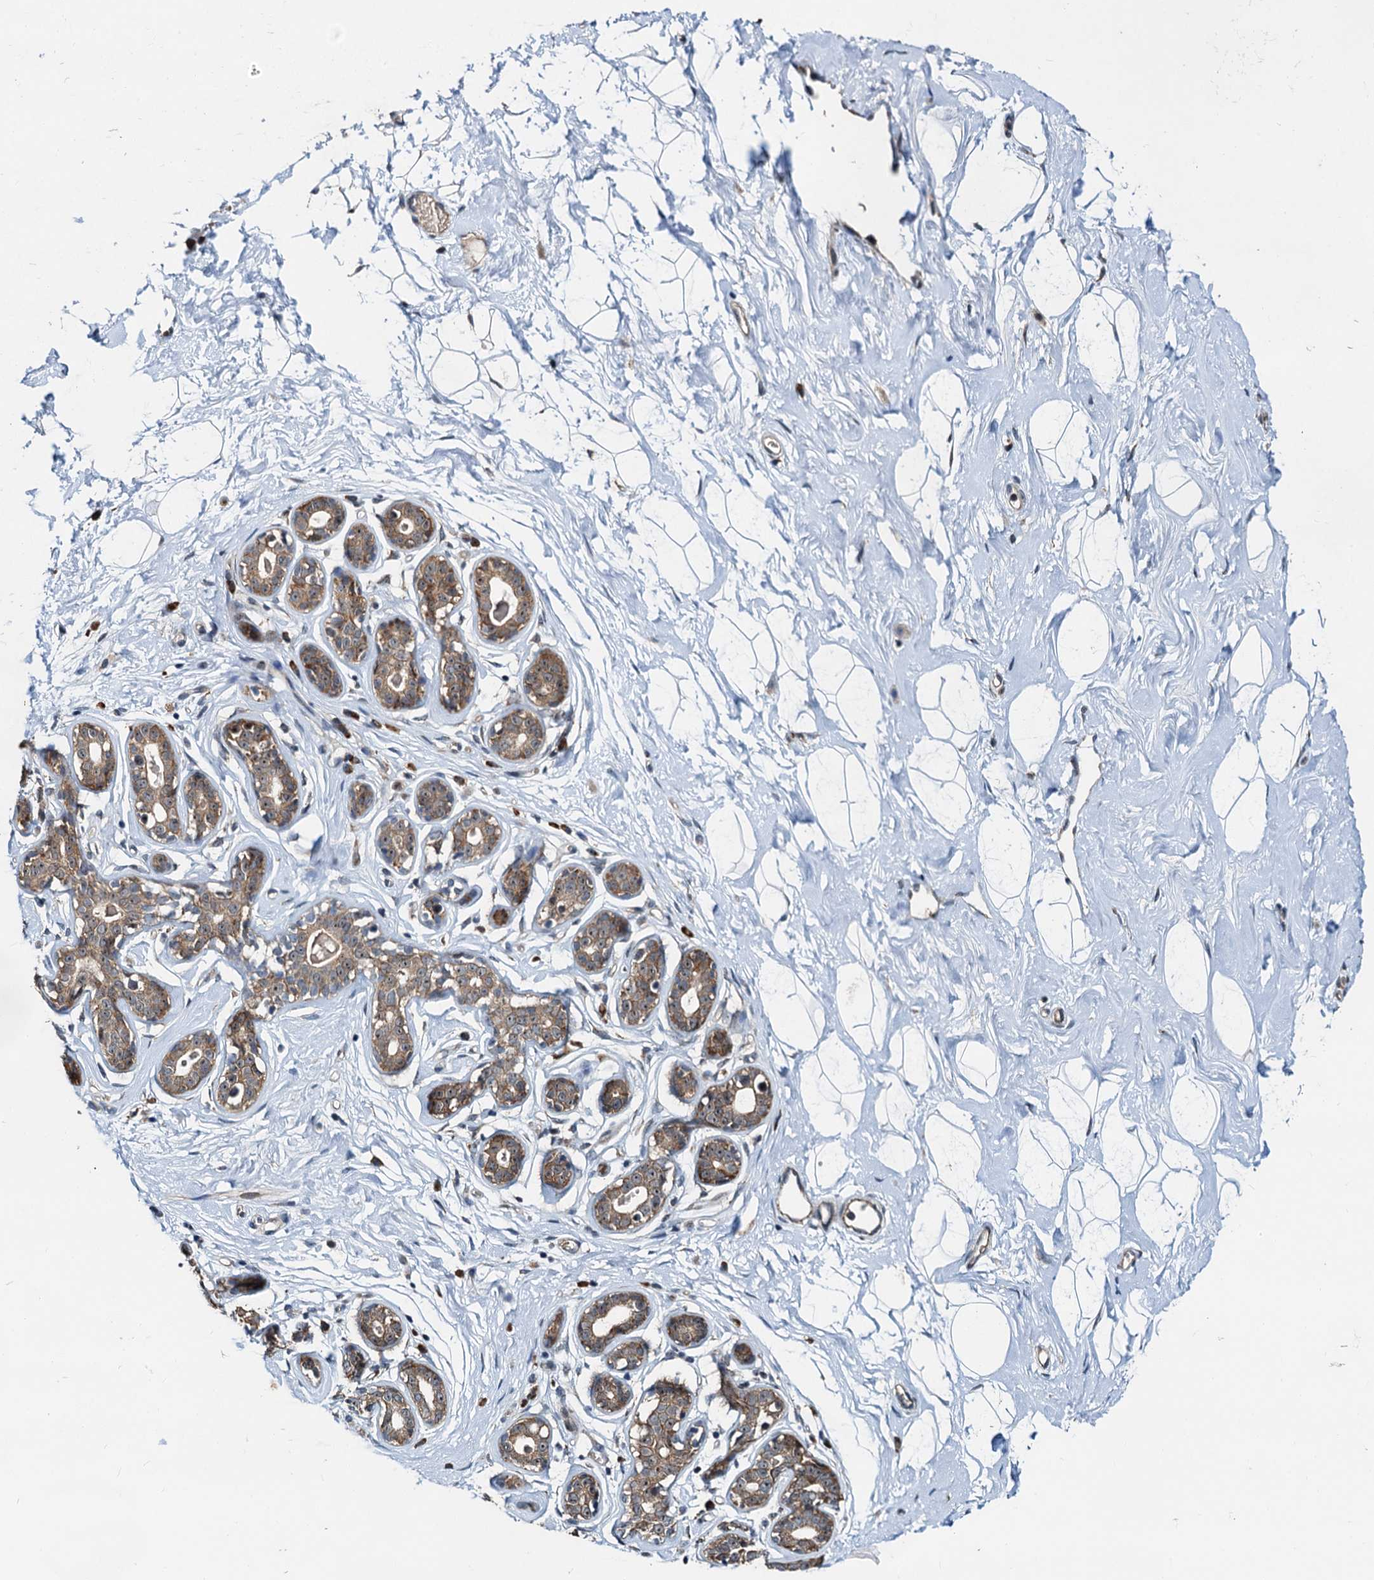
{"staining": {"intensity": "negative", "quantity": "none", "location": "none"}, "tissue": "breast", "cell_type": "Adipocytes", "image_type": "normal", "snomed": [{"axis": "morphology", "description": "Normal tissue, NOS"}, {"axis": "morphology", "description": "Adenoma, NOS"}, {"axis": "topography", "description": "Breast"}], "caption": "This histopathology image is of unremarkable breast stained with IHC to label a protein in brown with the nuclei are counter-stained blue. There is no expression in adipocytes.", "gene": "DNAJC21", "patient": {"sex": "female", "age": 23}}